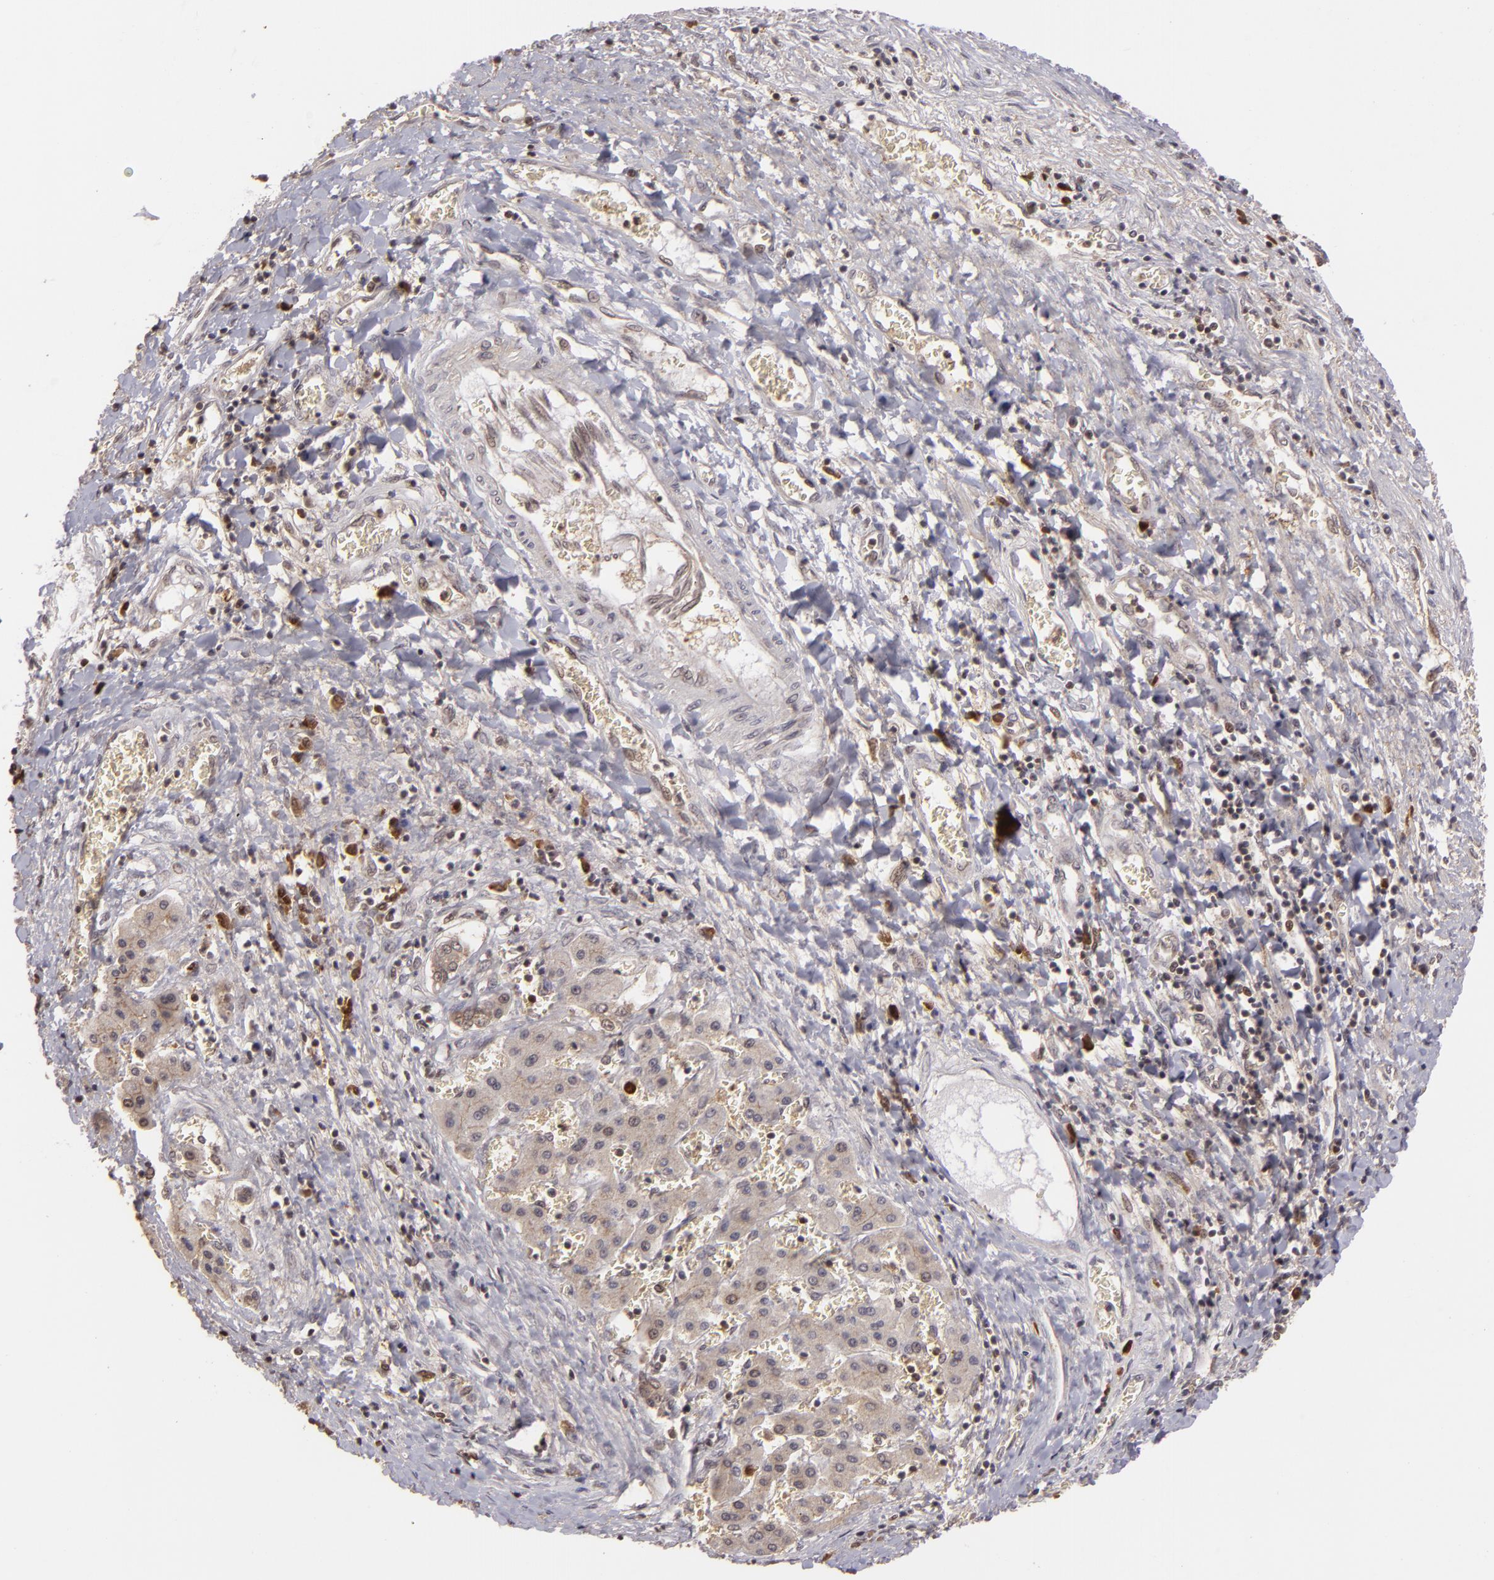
{"staining": {"intensity": "weak", "quantity": "25%-75%", "location": "cytoplasmic/membranous"}, "tissue": "liver cancer", "cell_type": "Tumor cells", "image_type": "cancer", "snomed": [{"axis": "morphology", "description": "Carcinoma, Hepatocellular, NOS"}, {"axis": "topography", "description": "Liver"}], "caption": "Weak cytoplasmic/membranous staining for a protein is seen in approximately 25%-75% of tumor cells of liver hepatocellular carcinoma using immunohistochemistry (IHC).", "gene": "ZBTB33", "patient": {"sex": "male", "age": 24}}